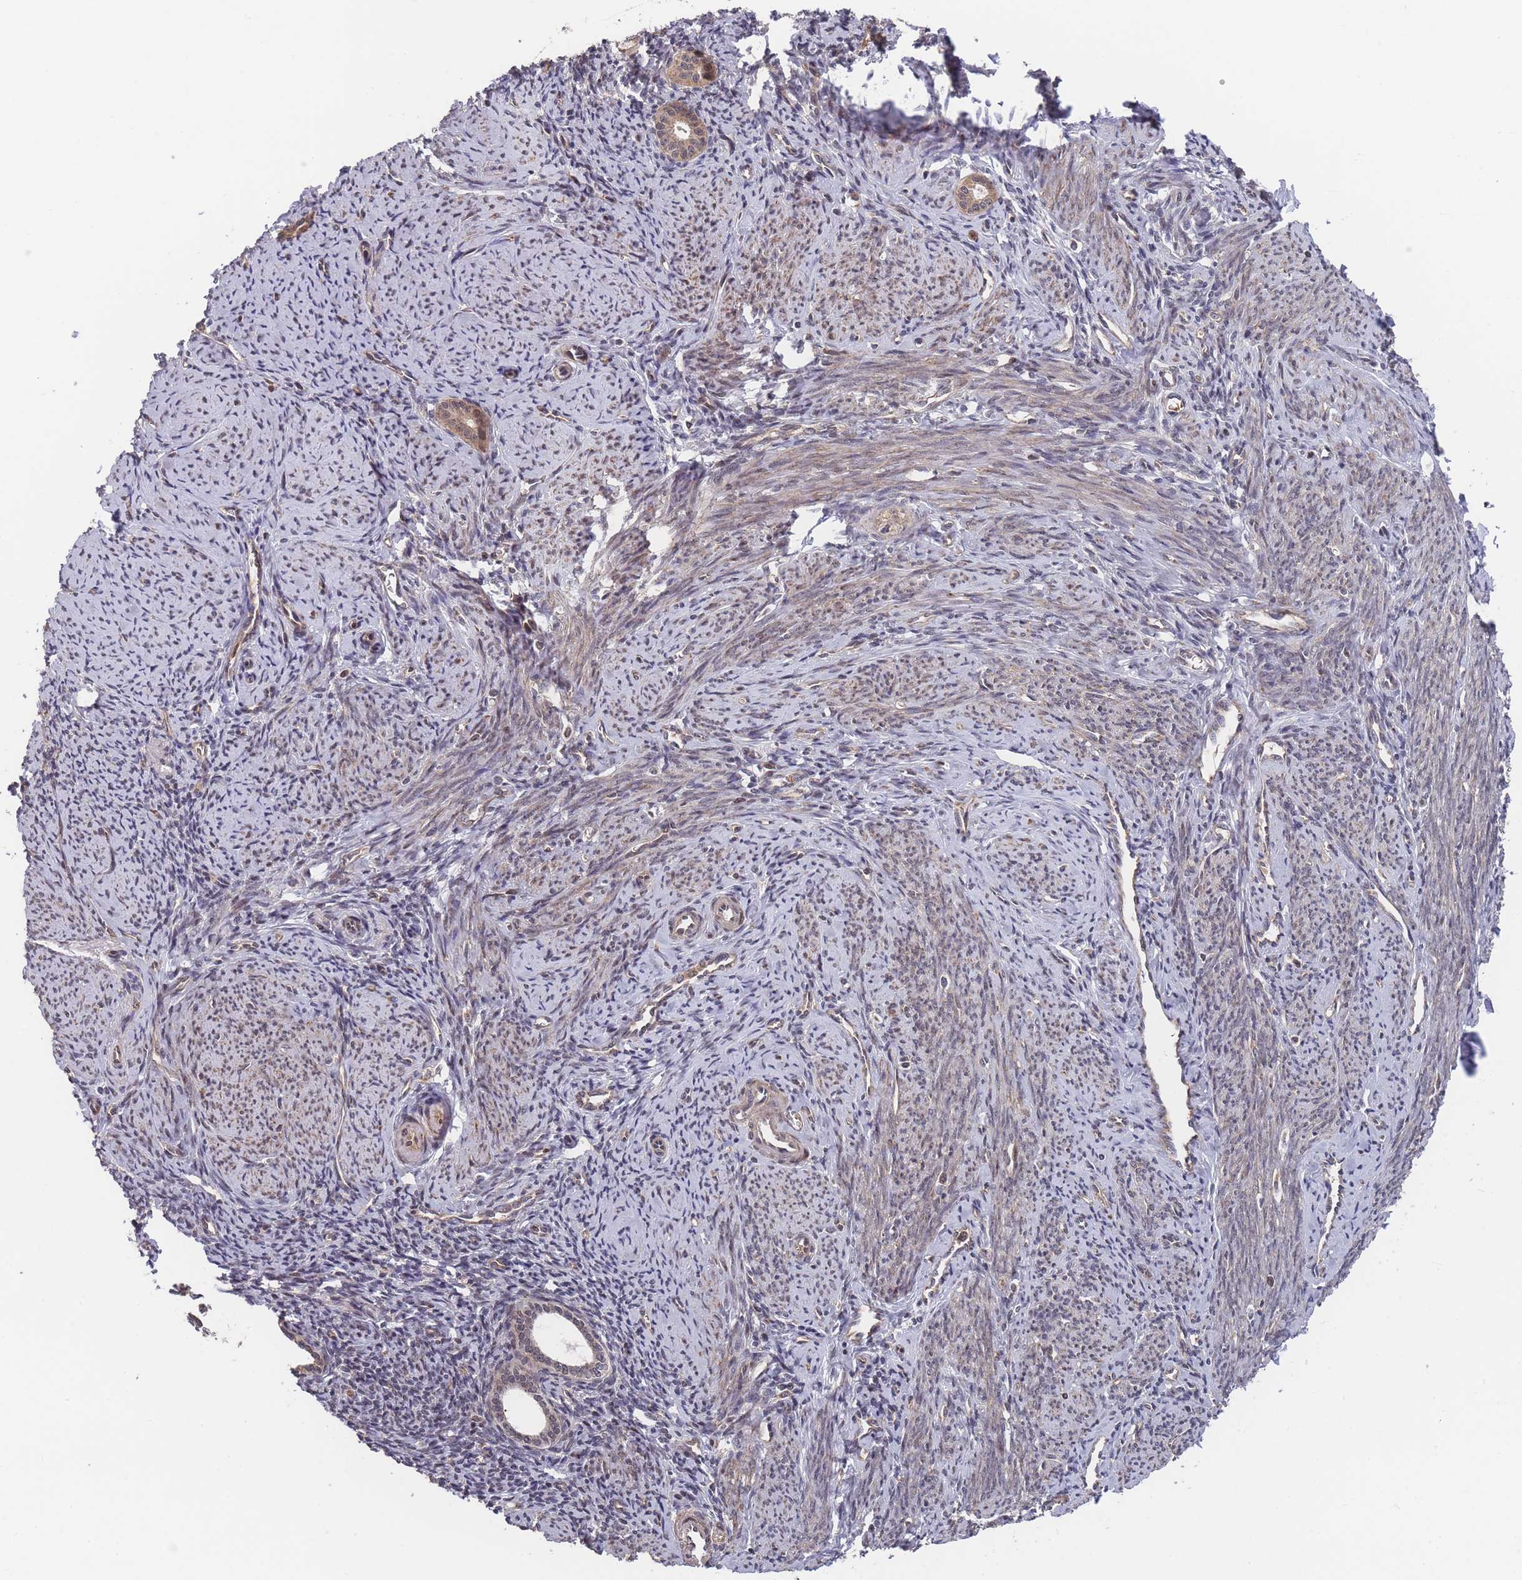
{"staining": {"intensity": "weak", "quantity": "25%-75%", "location": "cytoplasmic/membranous,nuclear"}, "tissue": "endometrium", "cell_type": "Cells in endometrial stroma", "image_type": "normal", "snomed": [{"axis": "morphology", "description": "Normal tissue, NOS"}, {"axis": "topography", "description": "Endometrium"}], "caption": "Unremarkable endometrium exhibits weak cytoplasmic/membranous,nuclear staining in about 25%-75% of cells in endometrial stroma.", "gene": "SF3B1", "patient": {"sex": "female", "age": 63}}